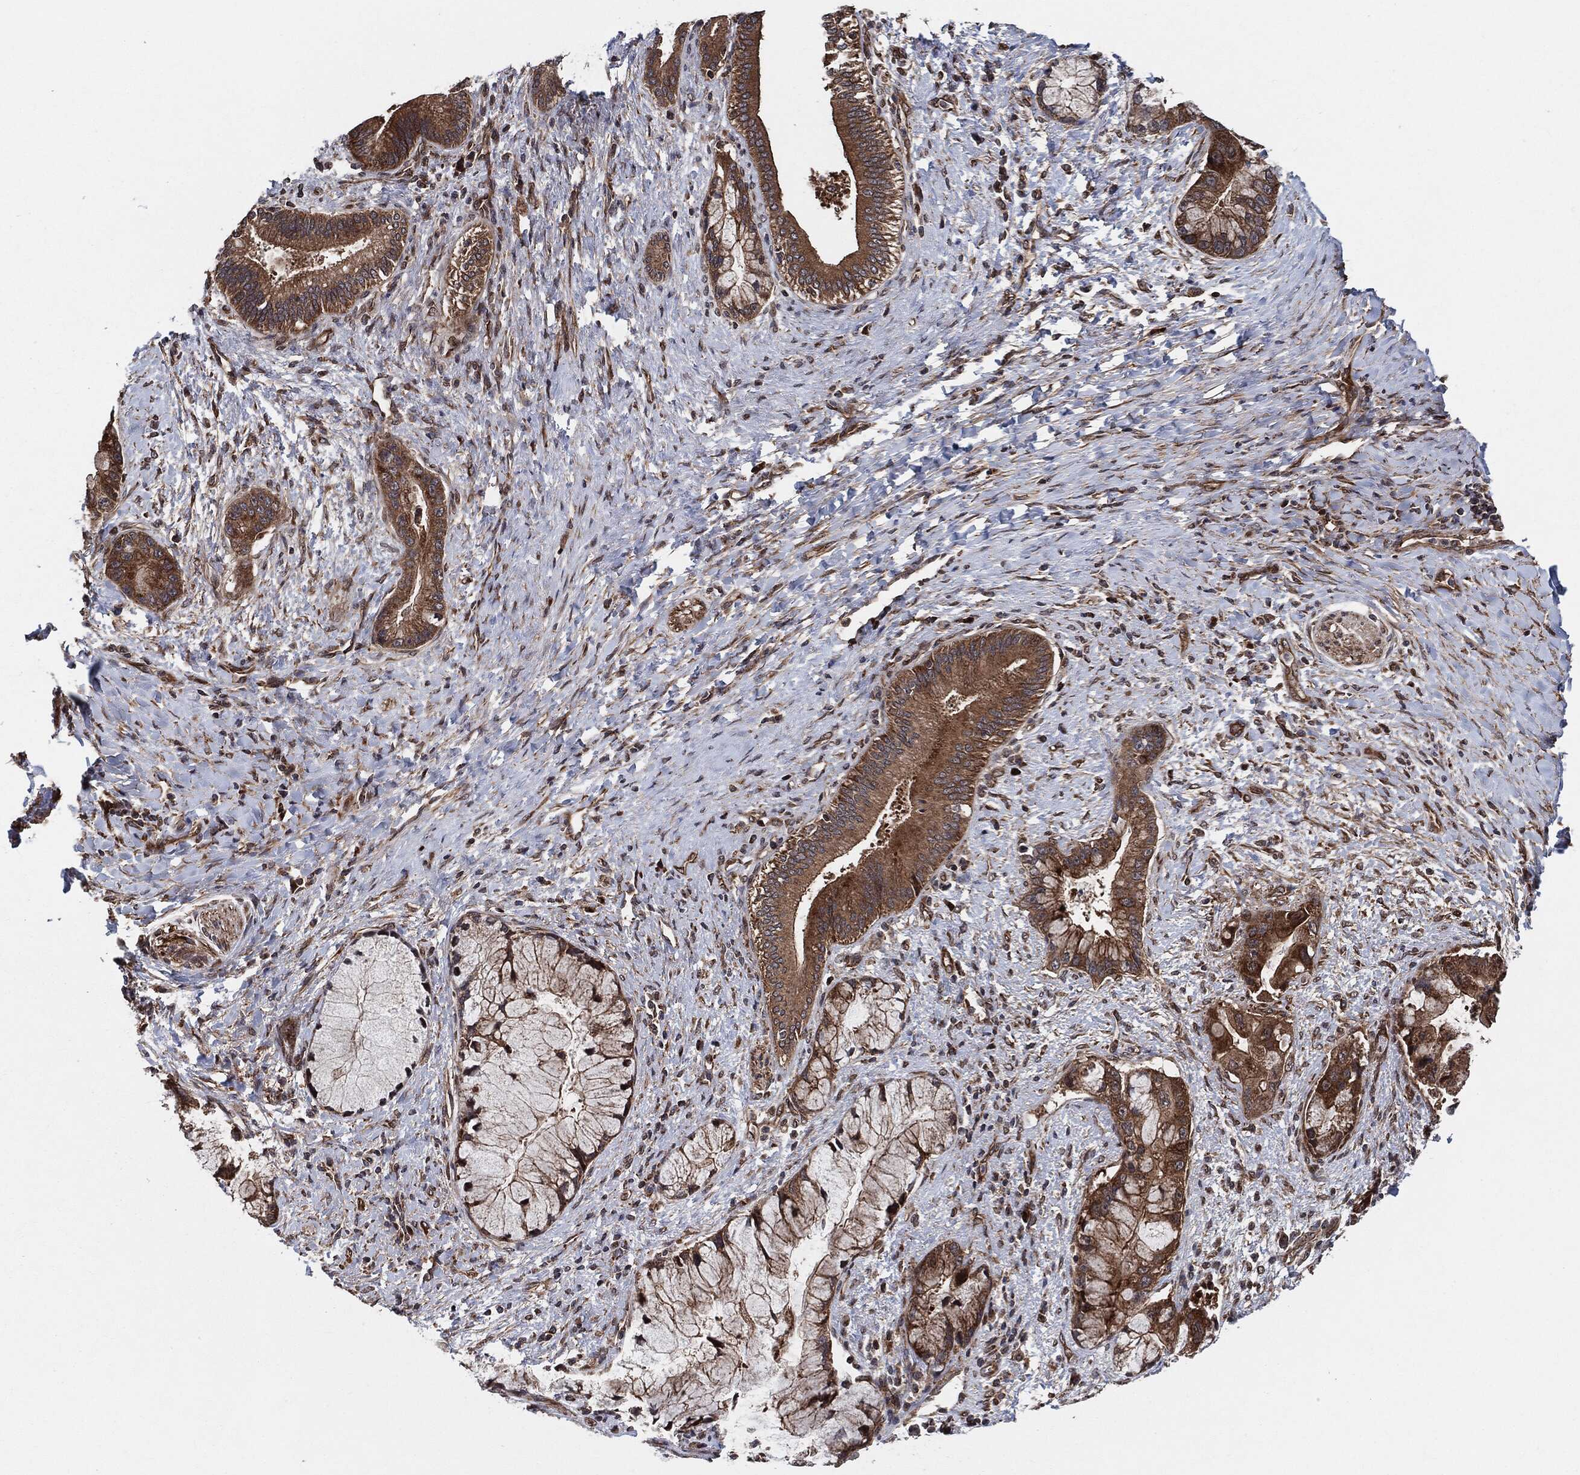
{"staining": {"intensity": "strong", "quantity": ">75%", "location": "cytoplasmic/membranous"}, "tissue": "liver cancer", "cell_type": "Tumor cells", "image_type": "cancer", "snomed": [{"axis": "morphology", "description": "Normal tissue, NOS"}, {"axis": "morphology", "description": "Cholangiocarcinoma"}, {"axis": "topography", "description": "Liver"}, {"axis": "topography", "description": "Peripheral nerve tissue"}], "caption": "A histopathology image of liver cancer stained for a protein reveals strong cytoplasmic/membranous brown staining in tumor cells.", "gene": "BCAR1", "patient": {"sex": "male", "age": 50}}